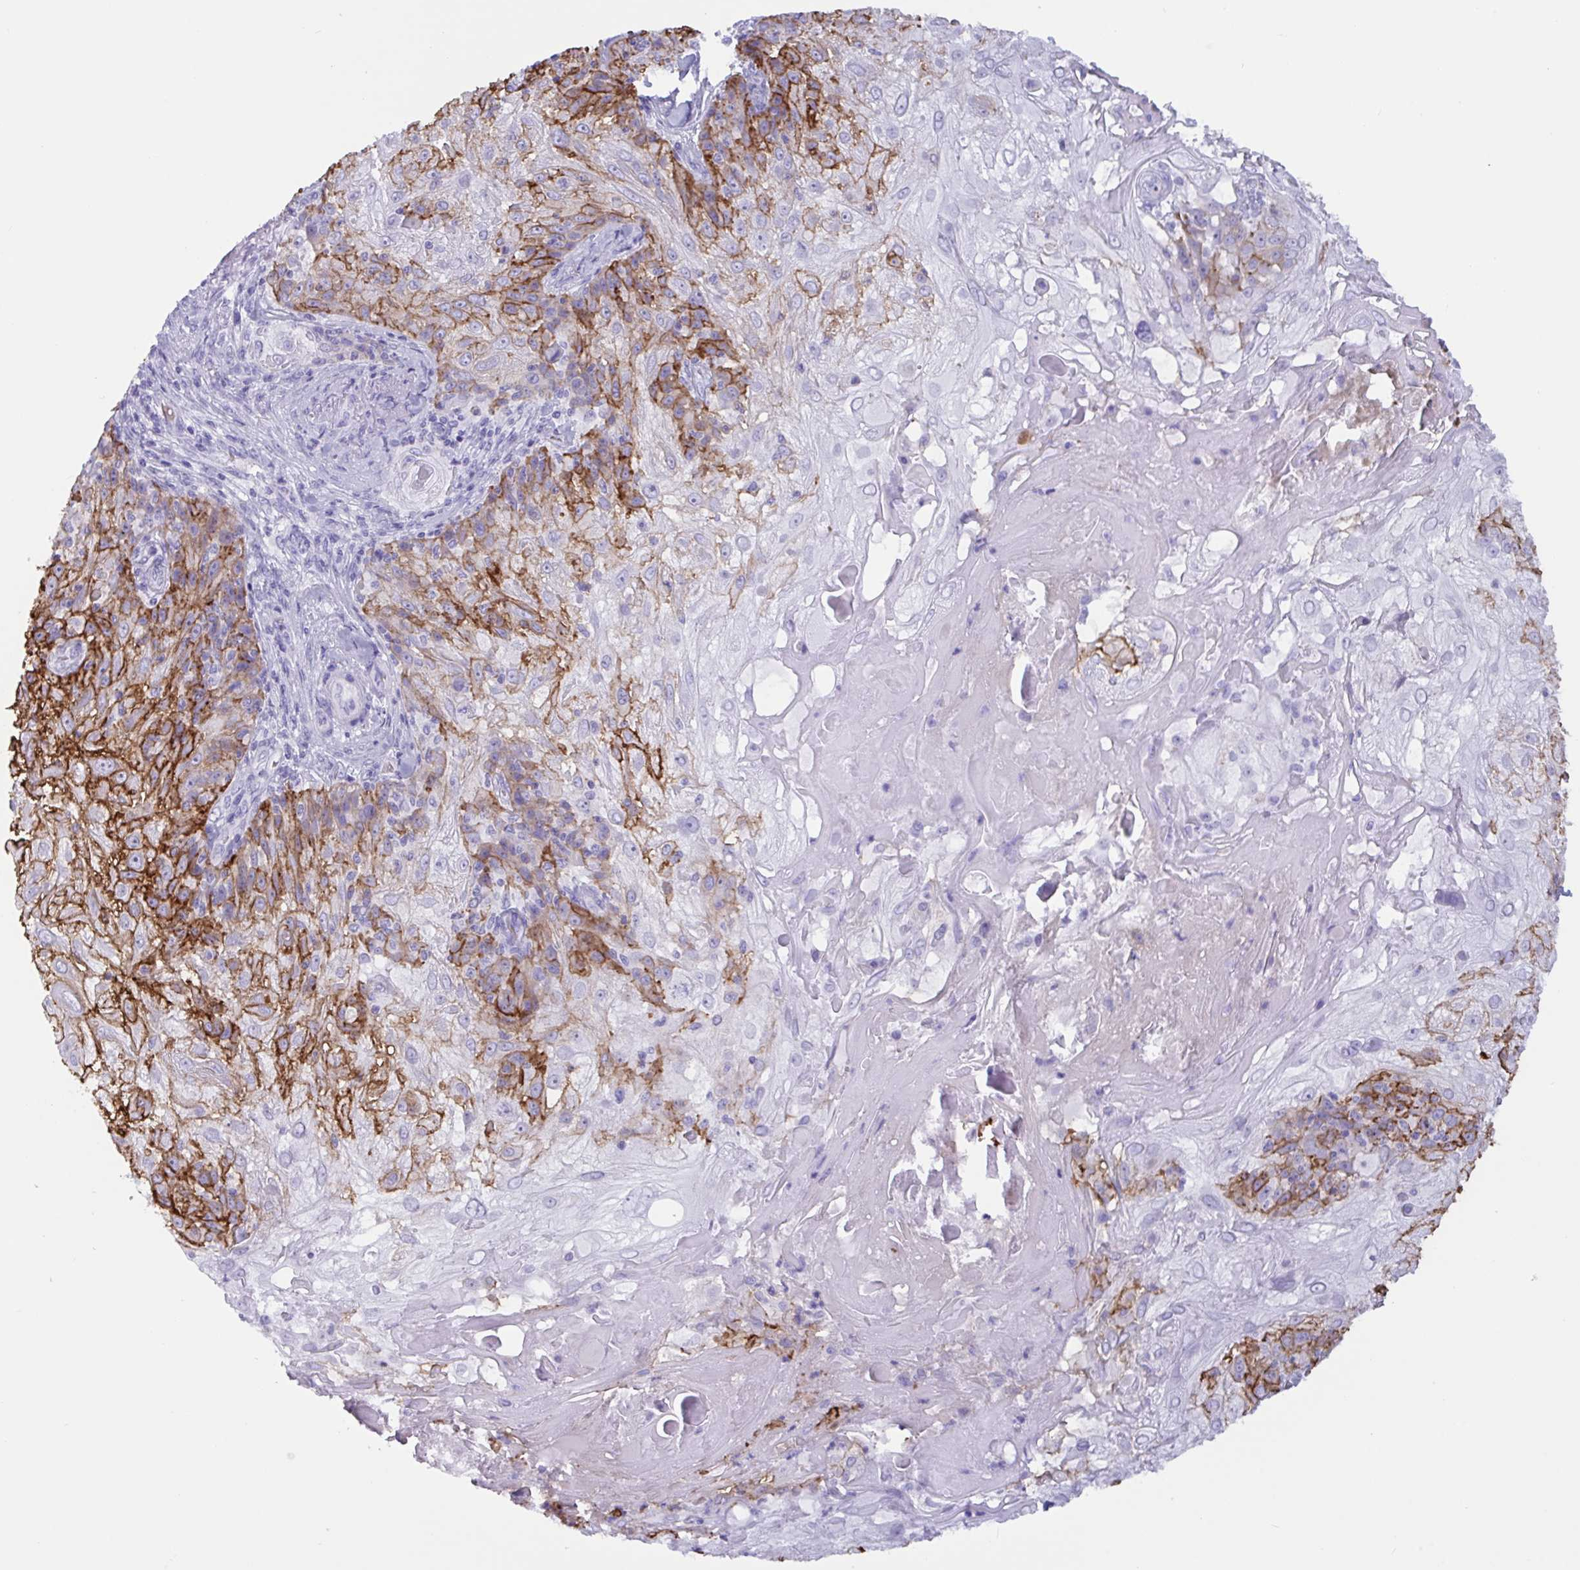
{"staining": {"intensity": "strong", "quantity": "25%-75%", "location": "cytoplasmic/membranous"}, "tissue": "skin cancer", "cell_type": "Tumor cells", "image_type": "cancer", "snomed": [{"axis": "morphology", "description": "Normal tissue, NOS"}, {"axis": "morphology", "description": "Squamous cell carcinoma, NOS"}, {"axis": "topography", "description": "Skin"}], "caption": "Protein expression analysis of human skin cancer reveals strong cytoplasmic/membranous positivity in about 25%-75% of tumor cells.", "gene": "SLC2A1", "patient": {"sex": "female", "age": 83}}